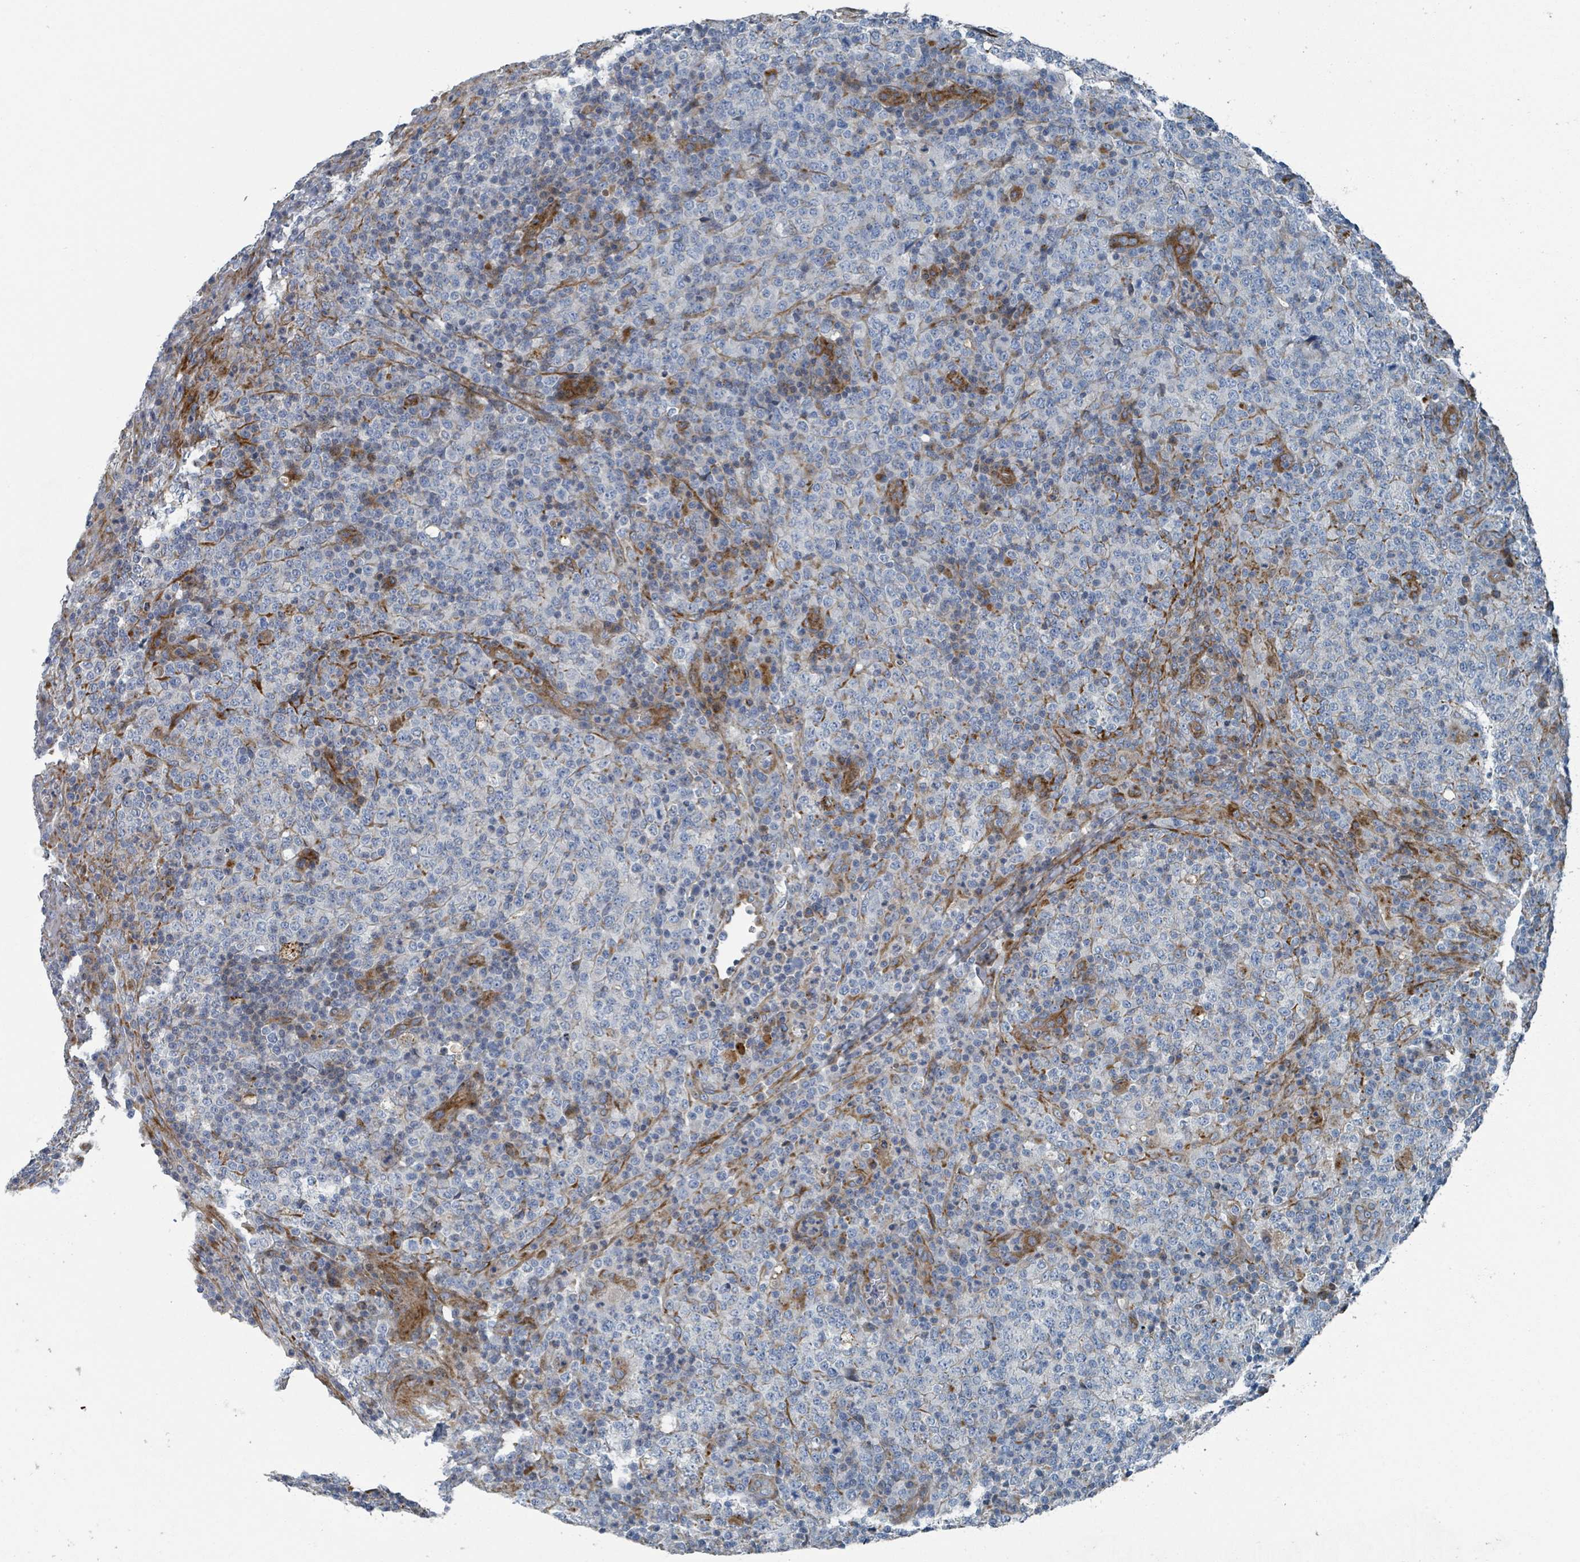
{"staining": {"intensity": "negative", "quantity": "none", "location": "none"}, "tissue": "lymphoma", "cell_type": "Tumor cells", "image_type": "cancer", "snomed": [{"axis": "morphology", "description": "Malignant lymphoma, non-Hodgkin's type, High grade"}, {"axis": "topography", "description": "Lymph node"}], "caption": "Tumor cells are negative for brown protein staining in lymphoma.", "gene": "DIPK2A", "patient": {"sex": "male", "age": 54}}